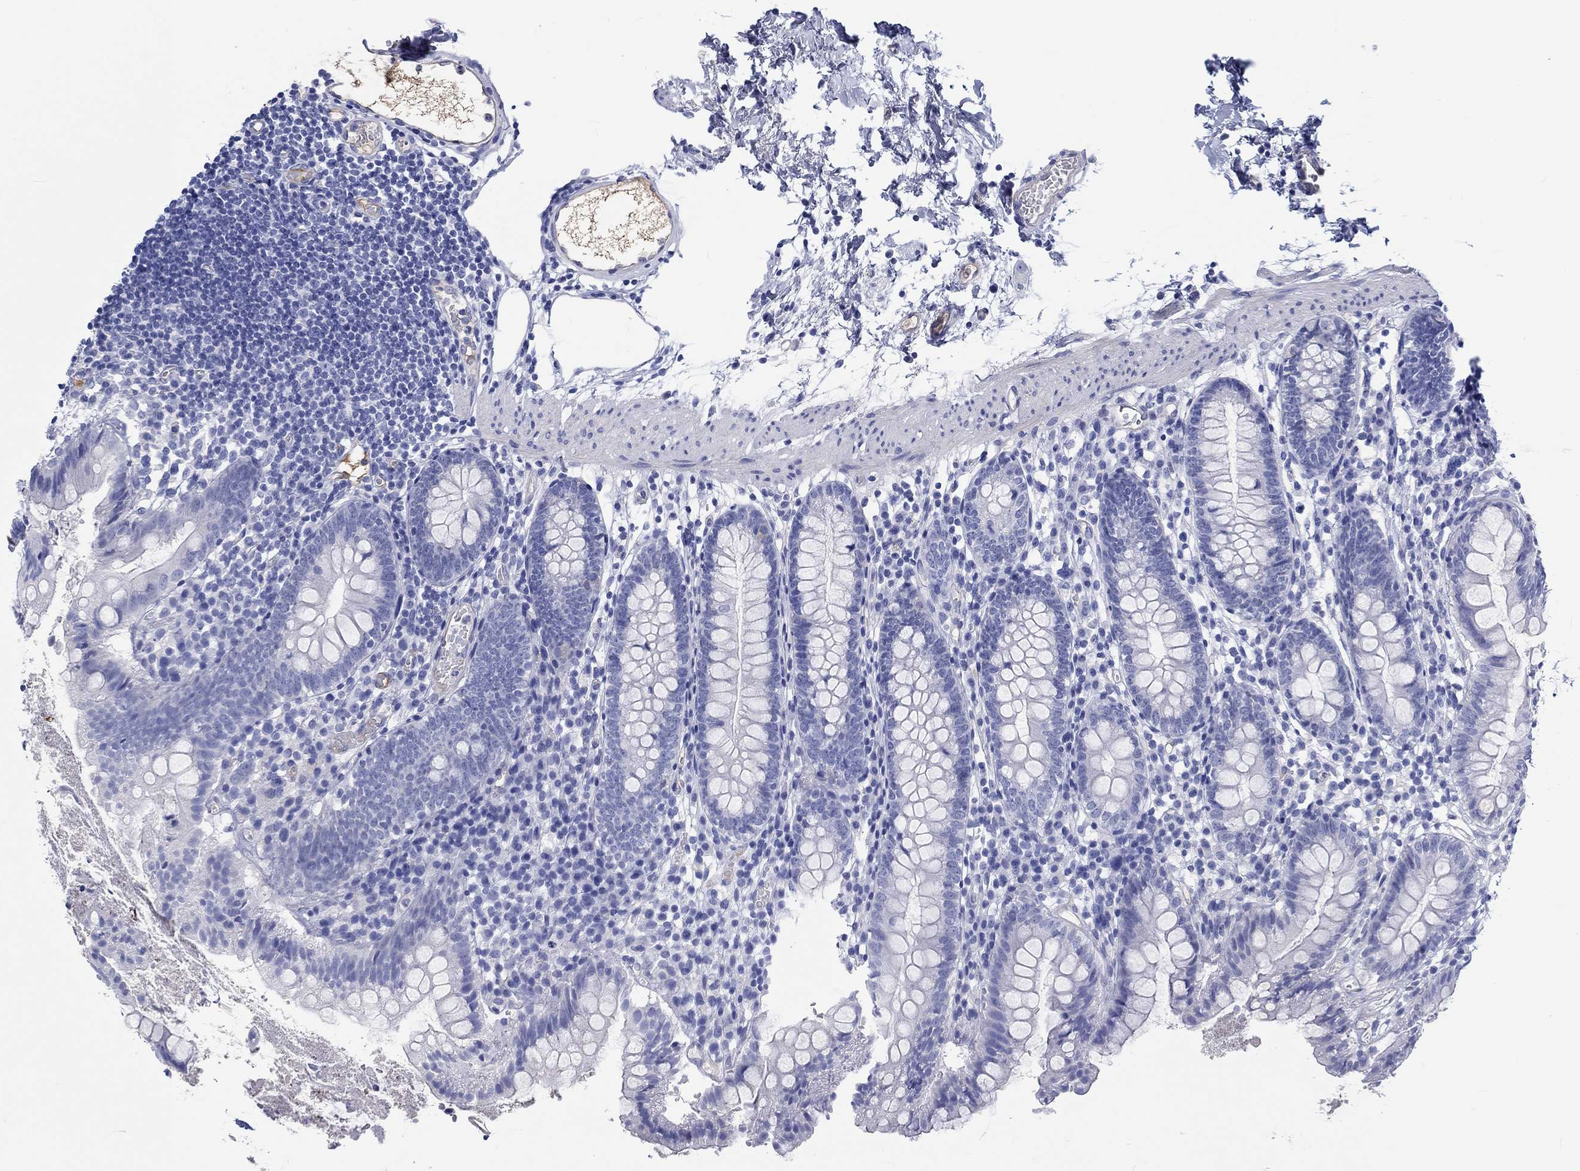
{"staining": {"intensity": "negative", "quantity": "none", "location": "none"}, "tissue": "small intestine", "cell_type": "Glandular cells", "image_type": "normal", "snomed": [{"axis": "morphology", "description": "Normal tissue, NOS"}, {"axis": "topography", "description": "Small intestine"}], "caption": "High magnification brightfield microscopy of benign small intestine stained with DAB (brown) and counterstained with hematoxylin (blue): glandular cells show no significant staining.", "gene": "CDY1B", "patient": {"sex": "female", "age": 90}}